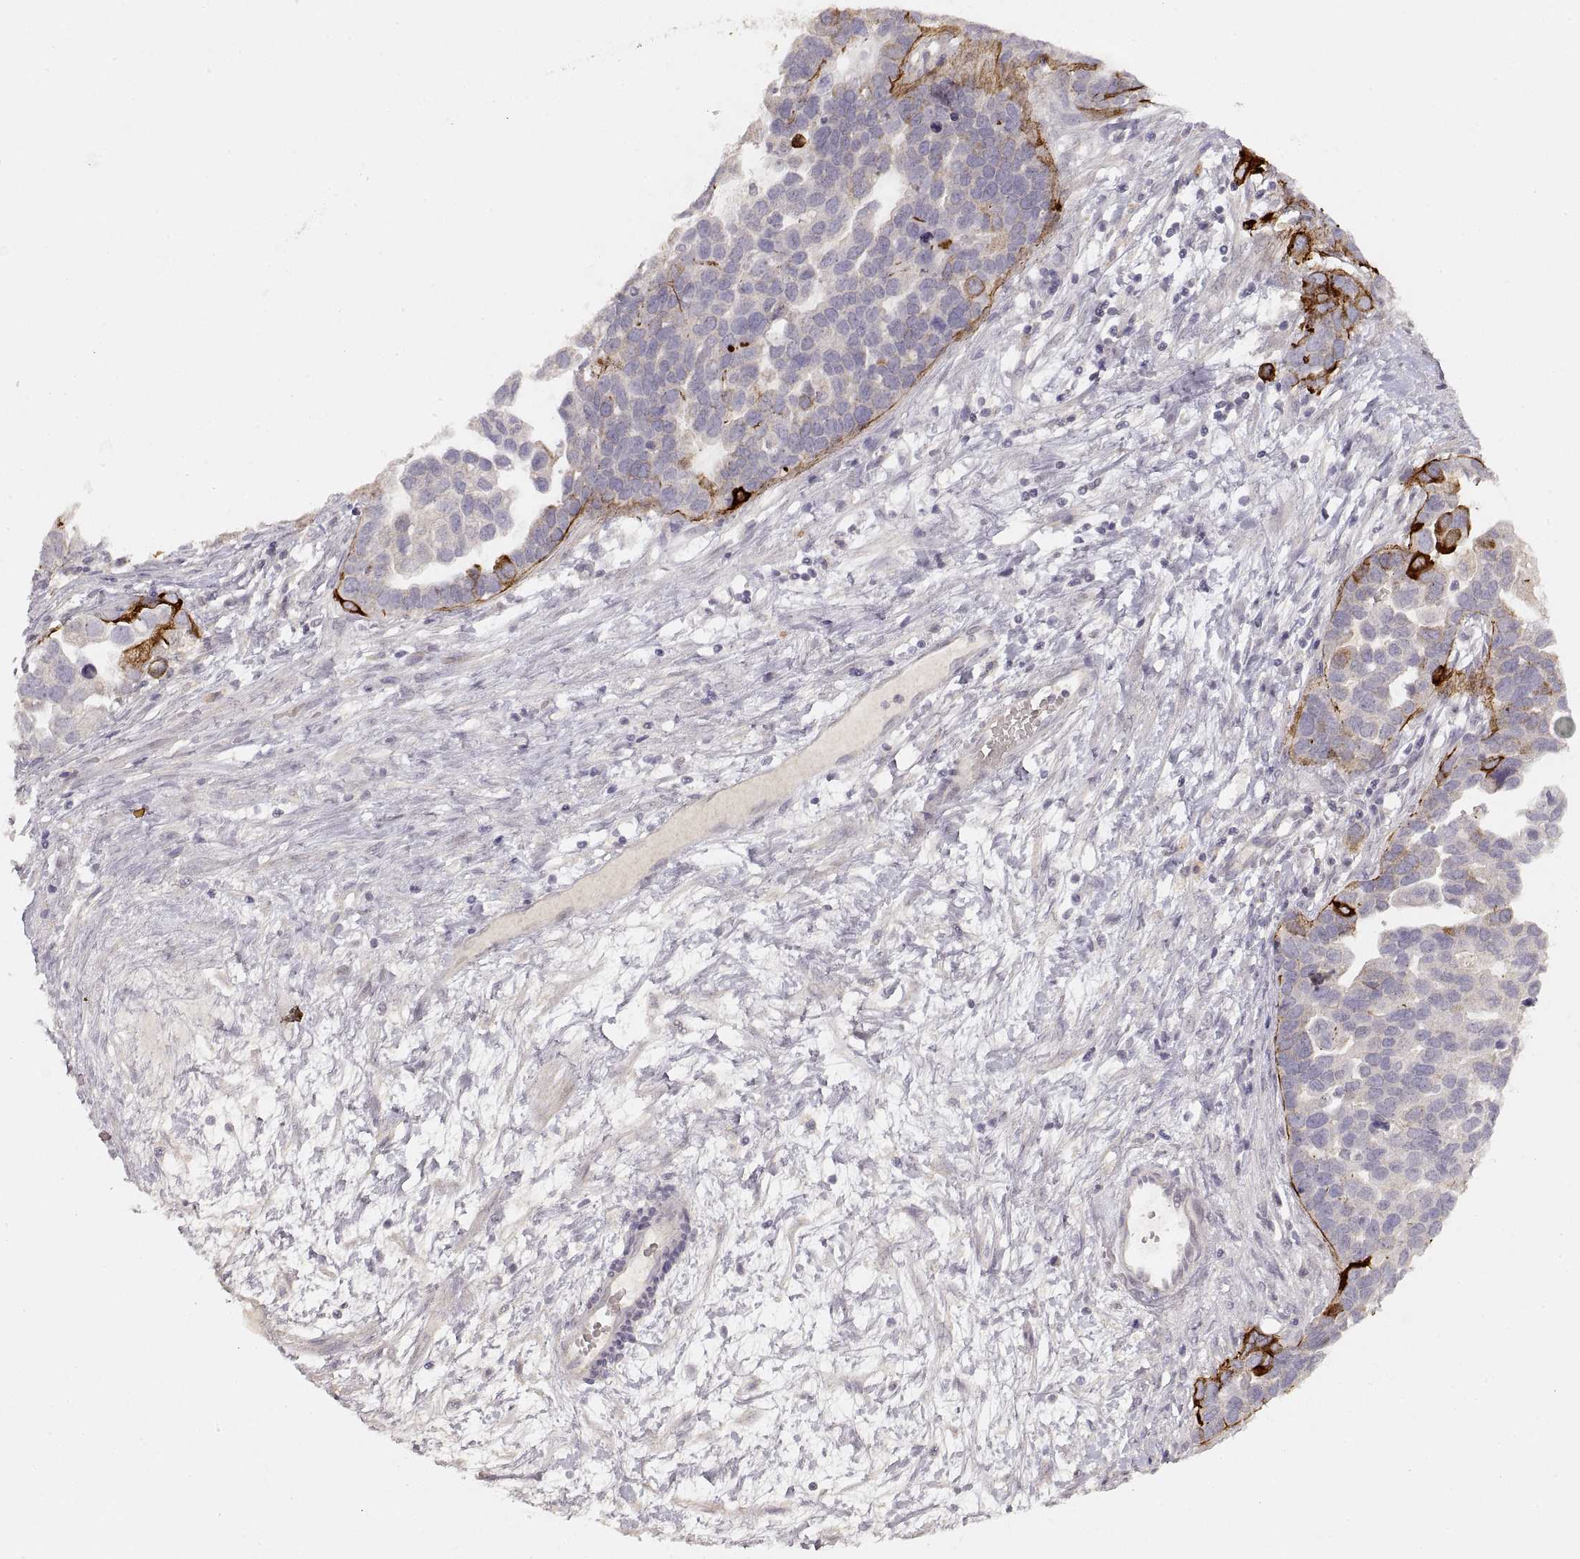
{"staining": {"intensity": "strong", "quantity": "<25%", "location": "cytoplasmic/membranous"}, "tissue": "ovarian cancer", "cell_type": "Tumor cells", "image_type": "cancer", "snomed": [{"axis": "morphology", "description": "Cystadenocarcinoma, serous, NOS"}, {"axis": "topography", "description": "Ovary"}], "caption": "Ovarian serous cystadenocarcinoma stained with immunohistochemistry (IHC) displays strong cytoplasmic/membranous positivity in about <25% of tumor cells.", "gene": "LAMC2", "patient": {"sex": "female", "age": 54}}